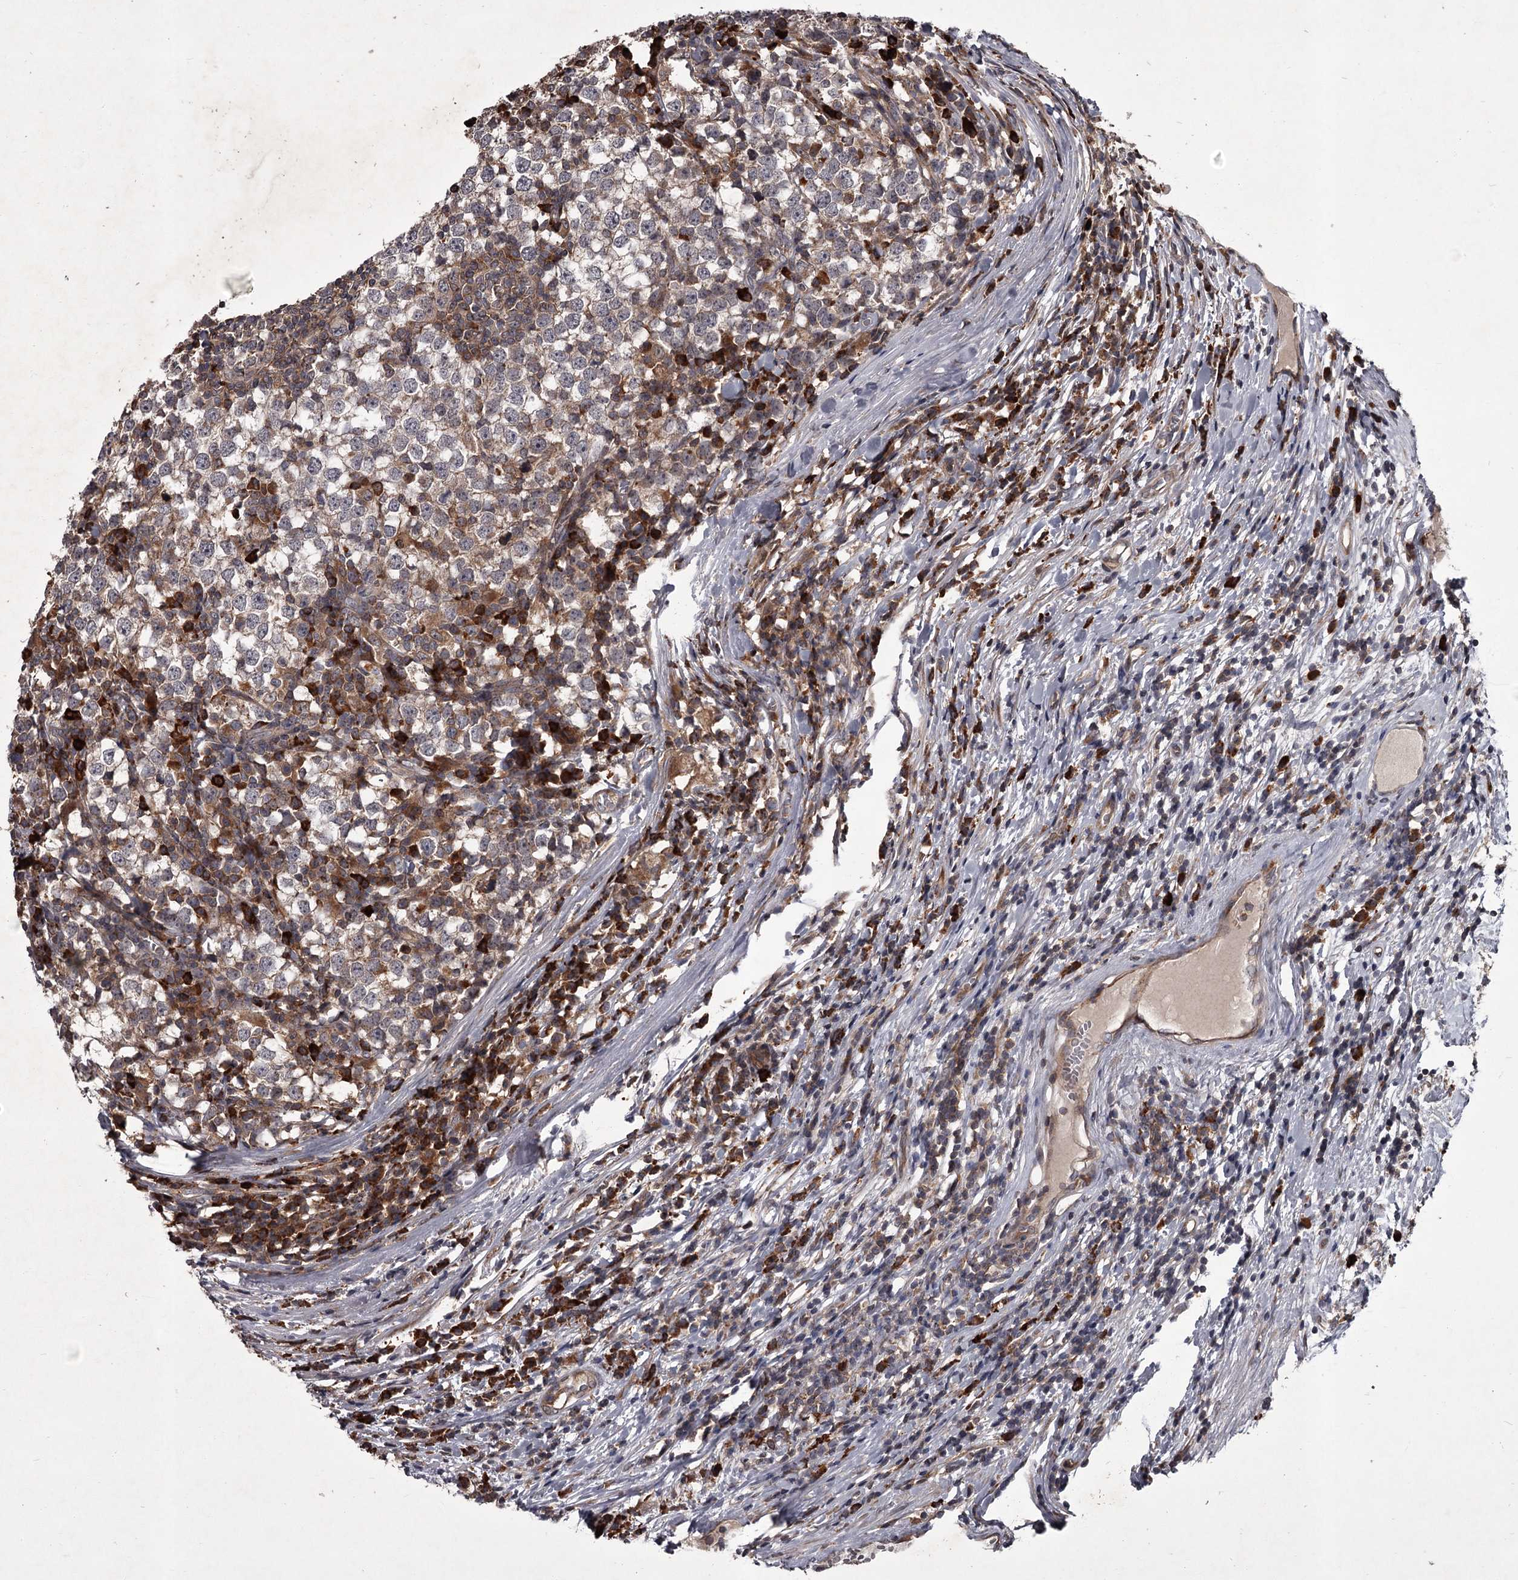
{"staining": {"intensity": "weak", "quantity": "<25%", "location": "cytoplasmic/membranous"}, "tissue": "testis cancer", "cell_type": "Tumor cells", "image_type": "cancer", "snomed": [{"axis": "morphology", "description": "Seminoma, NOS"}, {"axis": "topography", "description": "Testis"}], "caption": "The photomicrograph reveals no staining of tumor cells in testis cancer.", "gene": "UNC93B1", "patient": {"sex": "male", "age": 65}}